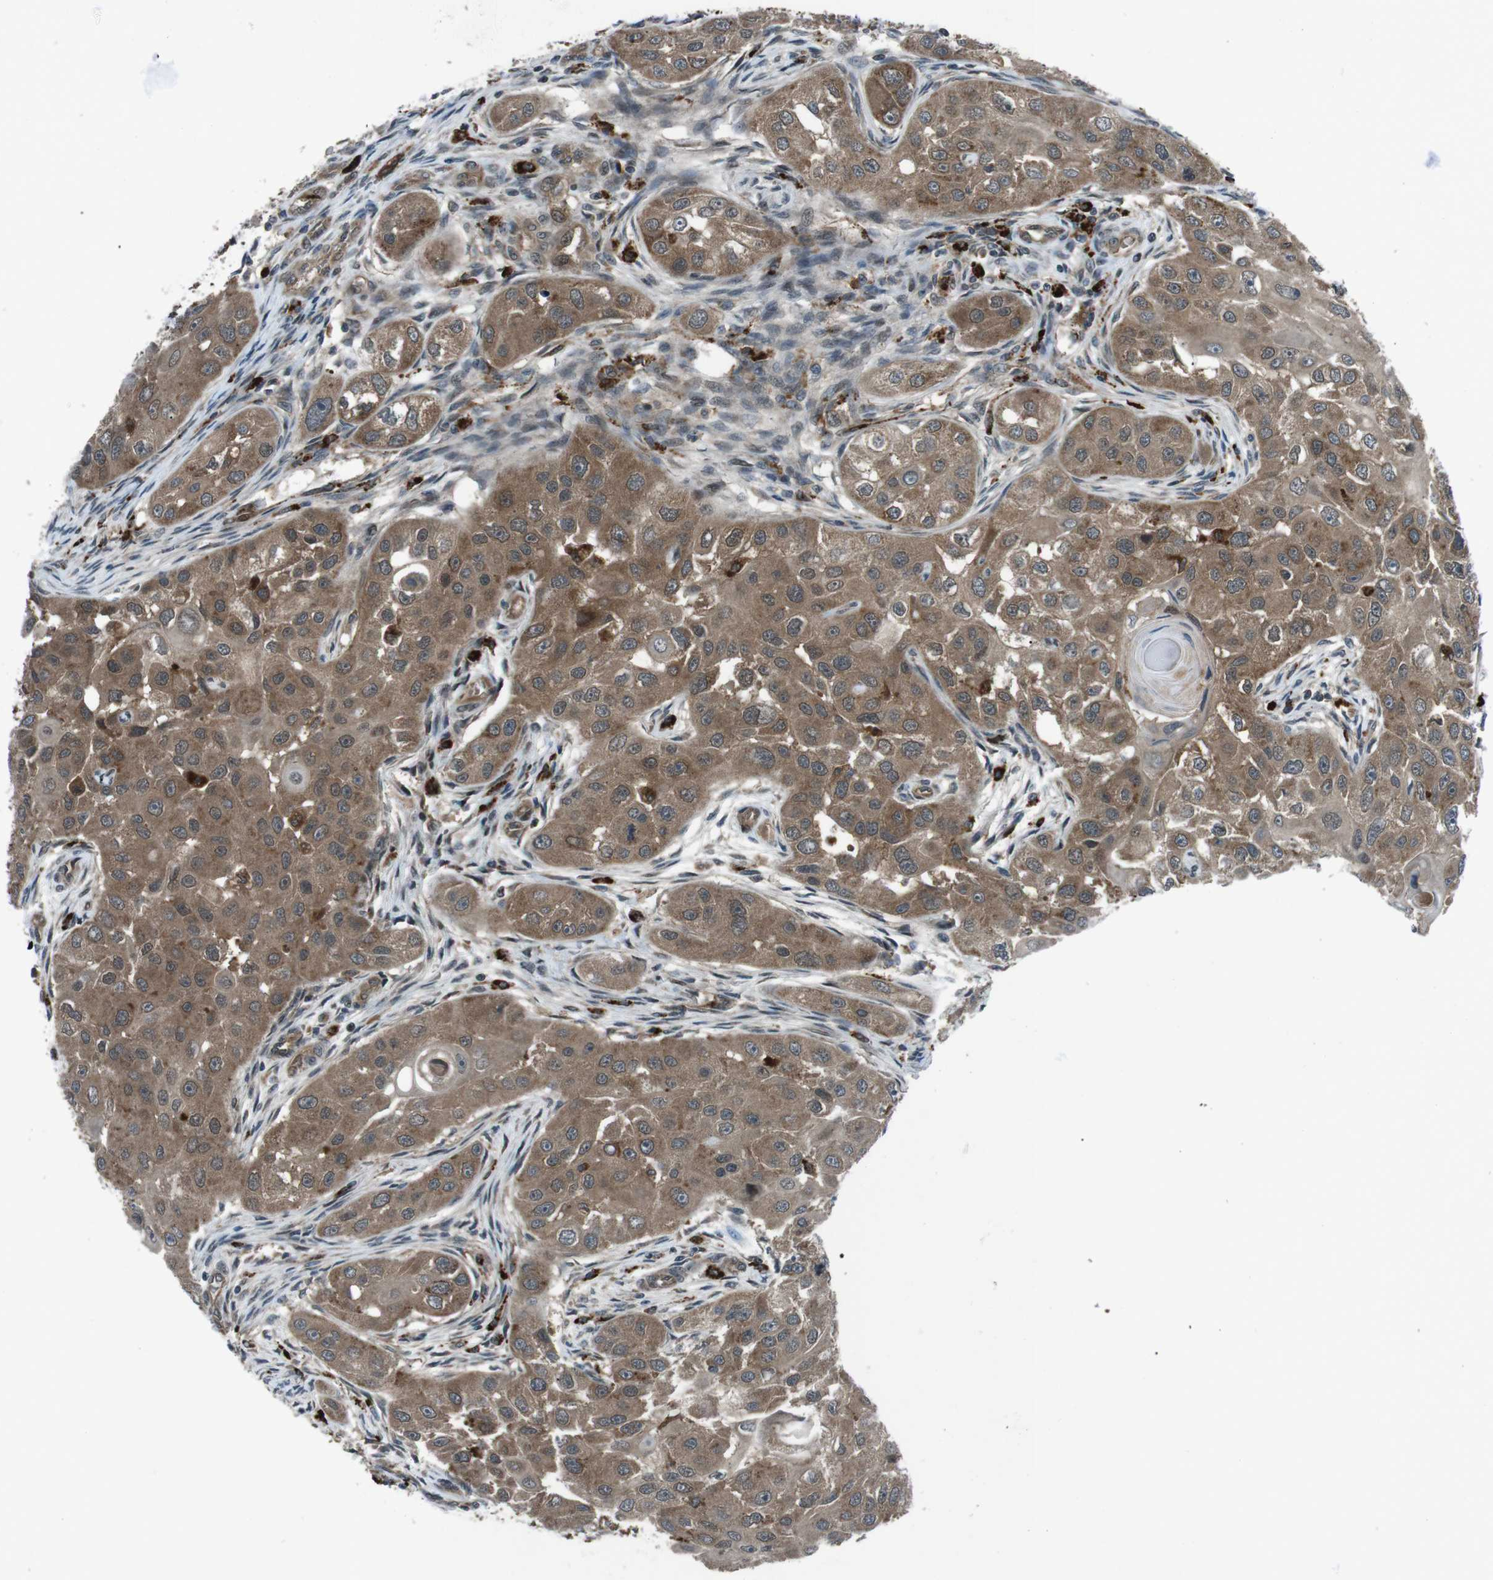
{"staining": {"intensity": "moderate", "quantity": ">75%", "location": "cytoplasmic/membranous"}, "tissue": "head and neck cancer", "cell_type": "Tumor cells", "image_type": "cancer", "snomed": [{"axis": "morphology", "description": "Normal tissue, NOS"}, {"axis": "morphology", "description": "Squamous cell carcinoma, NOS"}, {"axis": "topography", "description": "Skeletal muscle"}, {"axis": "topography", "description": "Head-Neck"}], "caption": "Immunohistochemical staining of human head and neck cancer (squamous cell carcinoma) shows medium levels of moderate cytoplasmic/membranous expression in approximately >75% of tumor cells.", "gene": "SLC27A4", "patient": {"sex": "male", "age": 51}}